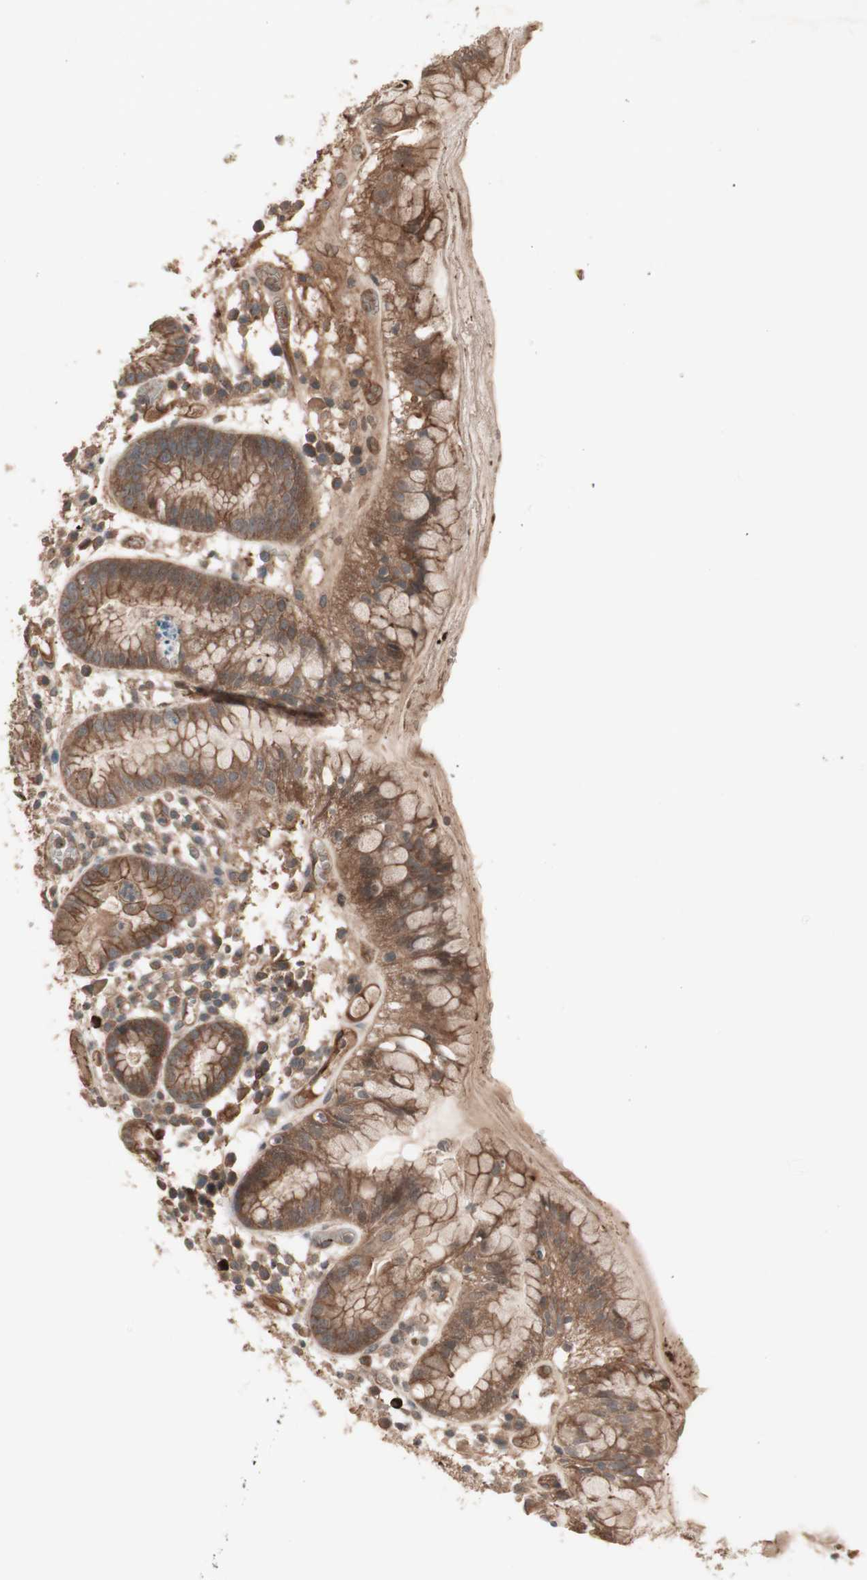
{"staining": {"intensity": "strong", "quantity": ">75%", "location": "cytoplasmic/membranous"}, "tissue": "stomach", "cell_type": "Glandular cells", "image_type": "normal", "snomed": [{"axis": "morphology", "description": "Normal tissue, NOS"}, {"axis": "topography", "description": "Stomach"}, {"axis": "topography", "description": "Stomach, lower"}], "caption": "DAB immunohistochemical staining of benign human stomach demonstrates strong cytoplasmic/membranous protein expression in approximately >75% of glandular cells. (Brightfield microscopy of DAB IHC at high magnification).", "gene": "TFPI", "patient": {"sex": "female", "age": 75}}